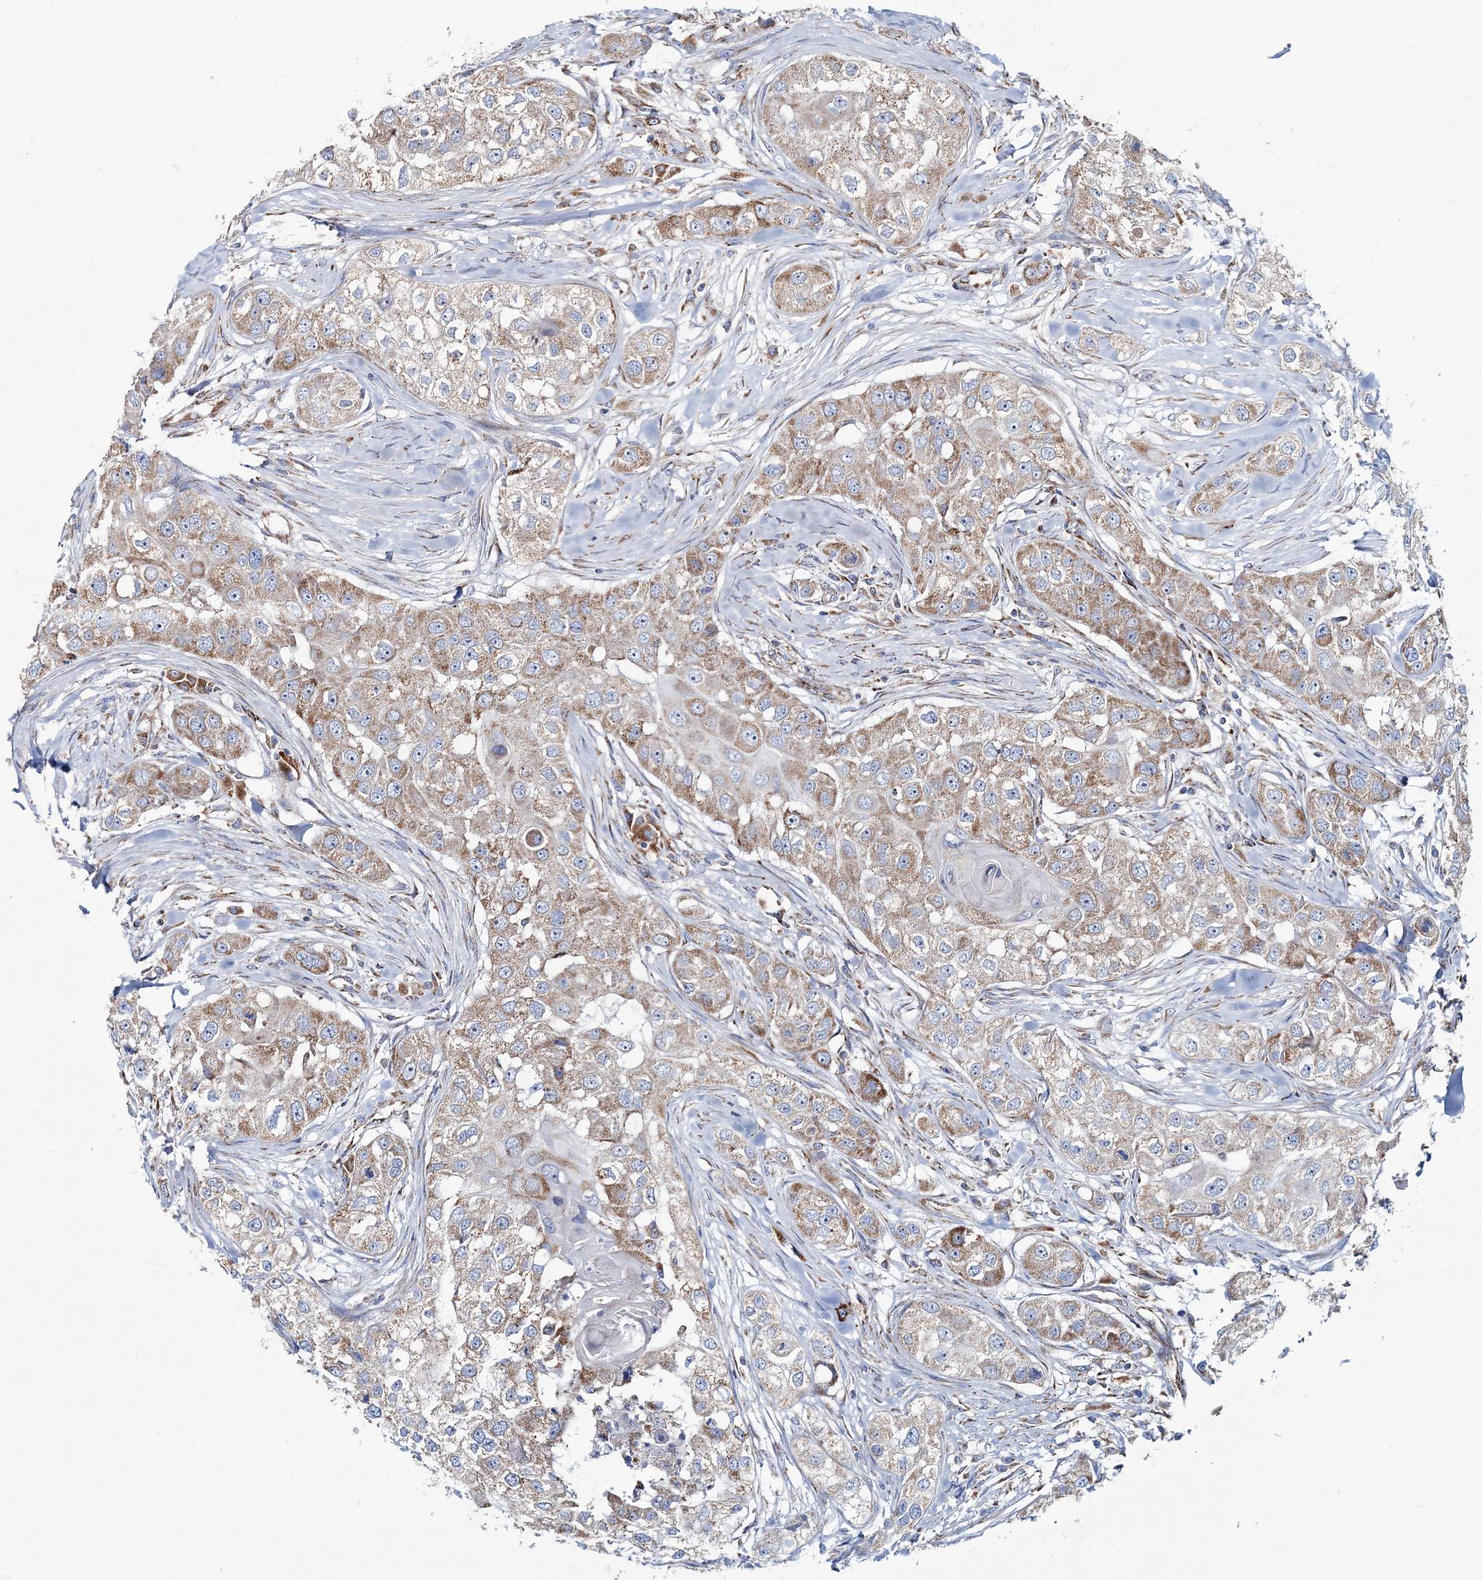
{"staining": {"intensity": "moderate", "quantity": ">75%", "location": "cytoplasmic/membranous"}, "tissue": "head and neck cancer", "cell_type": "Tumor cells", "image_type": "cancer", "snomed": [{"axis": "morphology", "description": "Normal tissue, NOS"}, {"axis": "morphology", "description": "Squamous cell carcinoma, NOS"}, {"axis": "topography", "description": "Skeletal muscle"}, {"axis": "topography", "description": "Head-Neck"}], "caption": "Protein positivity by immunohistochemistry displays moderate cytoplasmic/membranous positivity in about >75% of tumor cells in head and neck cancer (squamous cell carcinoma).", "gene": "ARHGAP6", "patient": {"sex": "male", "age": 51}}